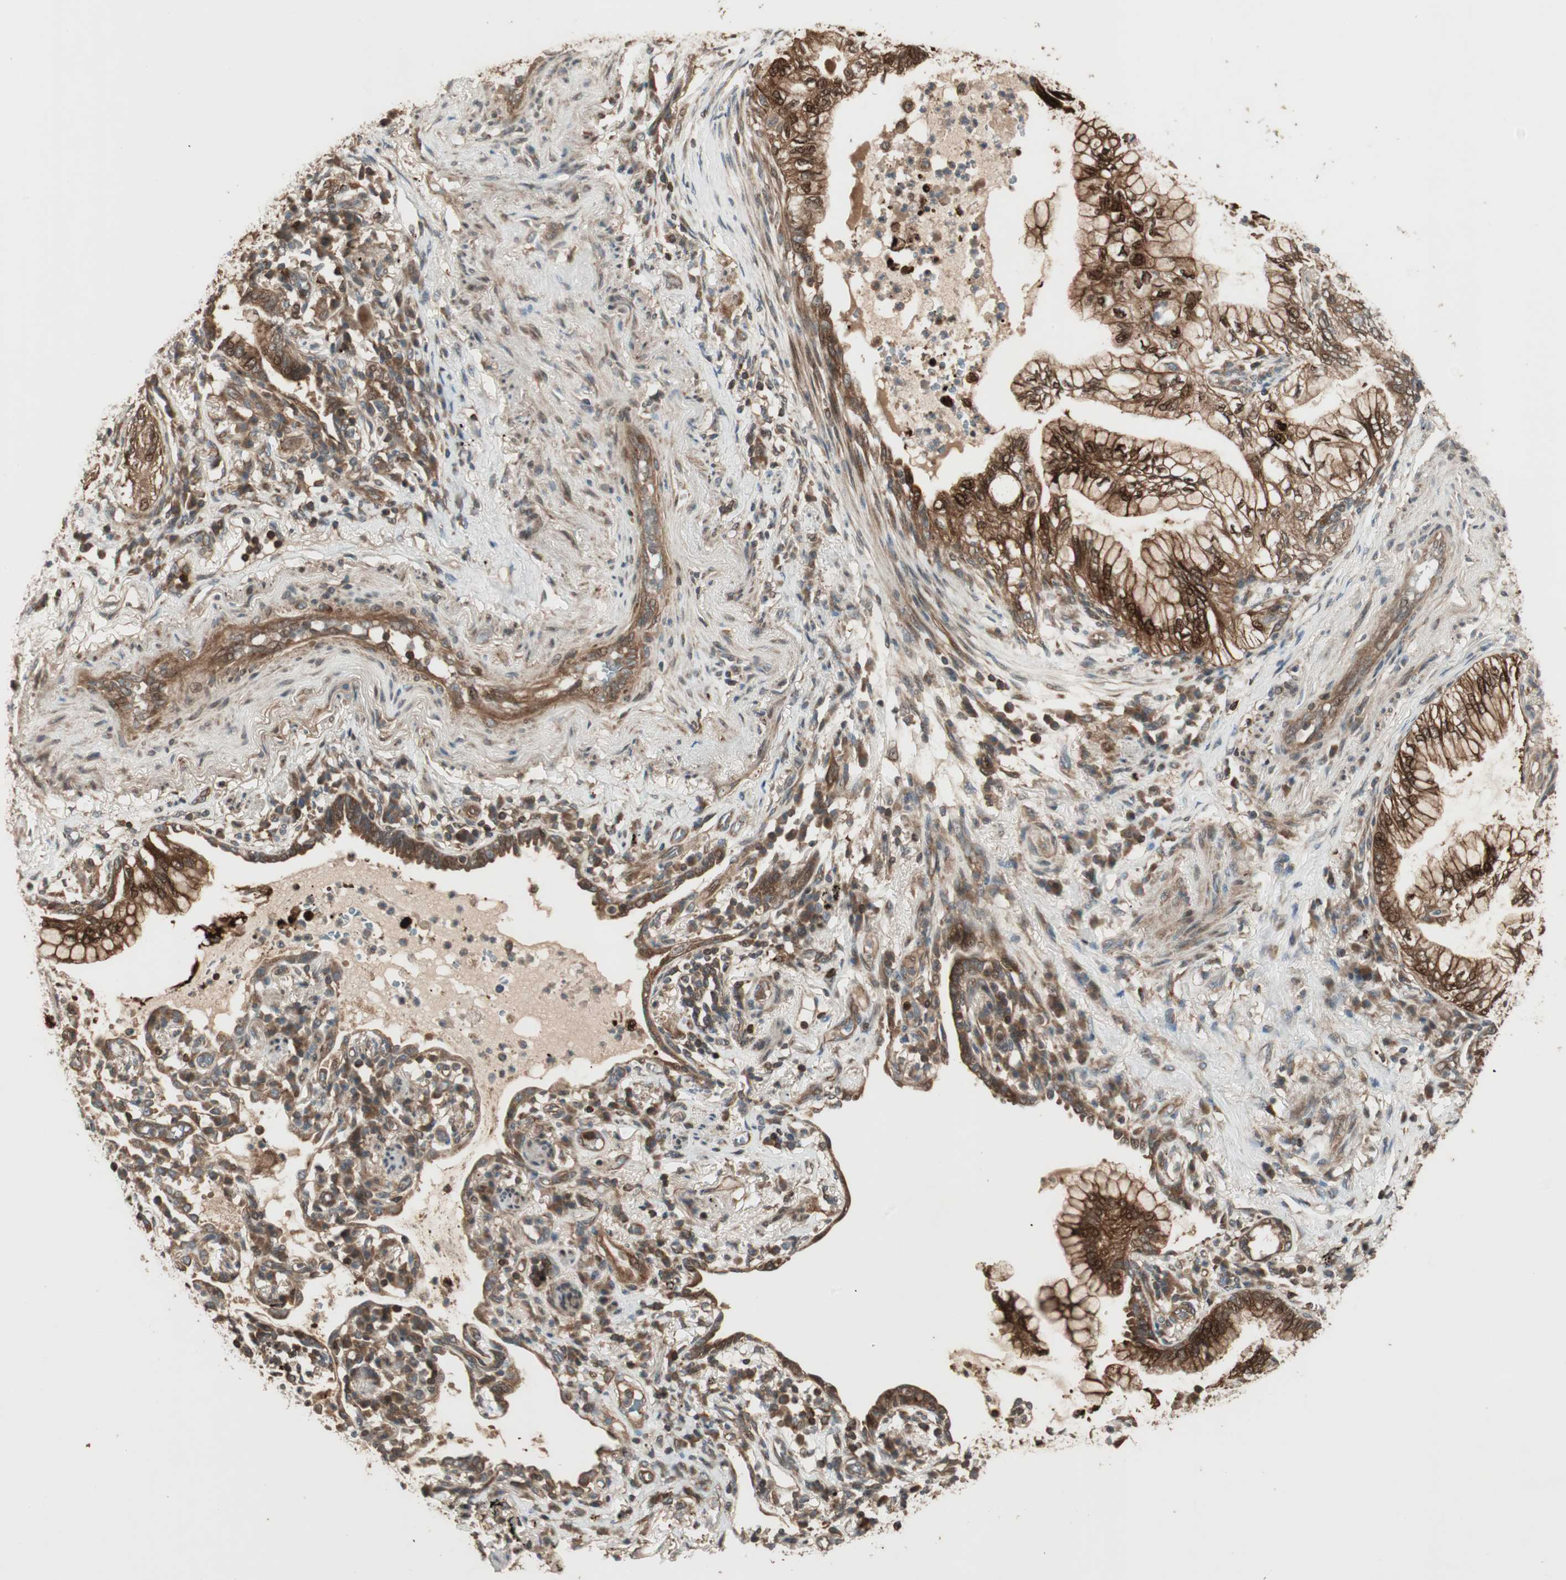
{"staining": {"intensity": "strong", "quantity": ">75%", "location": "cytoplasmic/membranous,nuclear"}, "tissue": "lung cancer", "cell_type": "Tumor cells", "image_type": "cancer", "snomed": [{"axis": "morphology", "description": "Adenocarcinoma, NOS"}, {"axis": "topography", "description": "Lung"}], "caption": "Human lung cancer (adenocarcinoma) stained for a protein (brown) demonstrates strong cytoplasmic/membranous and nuclear positive expression in about >75% of tumor cells.", "gene": "CNOT4", "patient": {"sex": "female", "age": 70}}